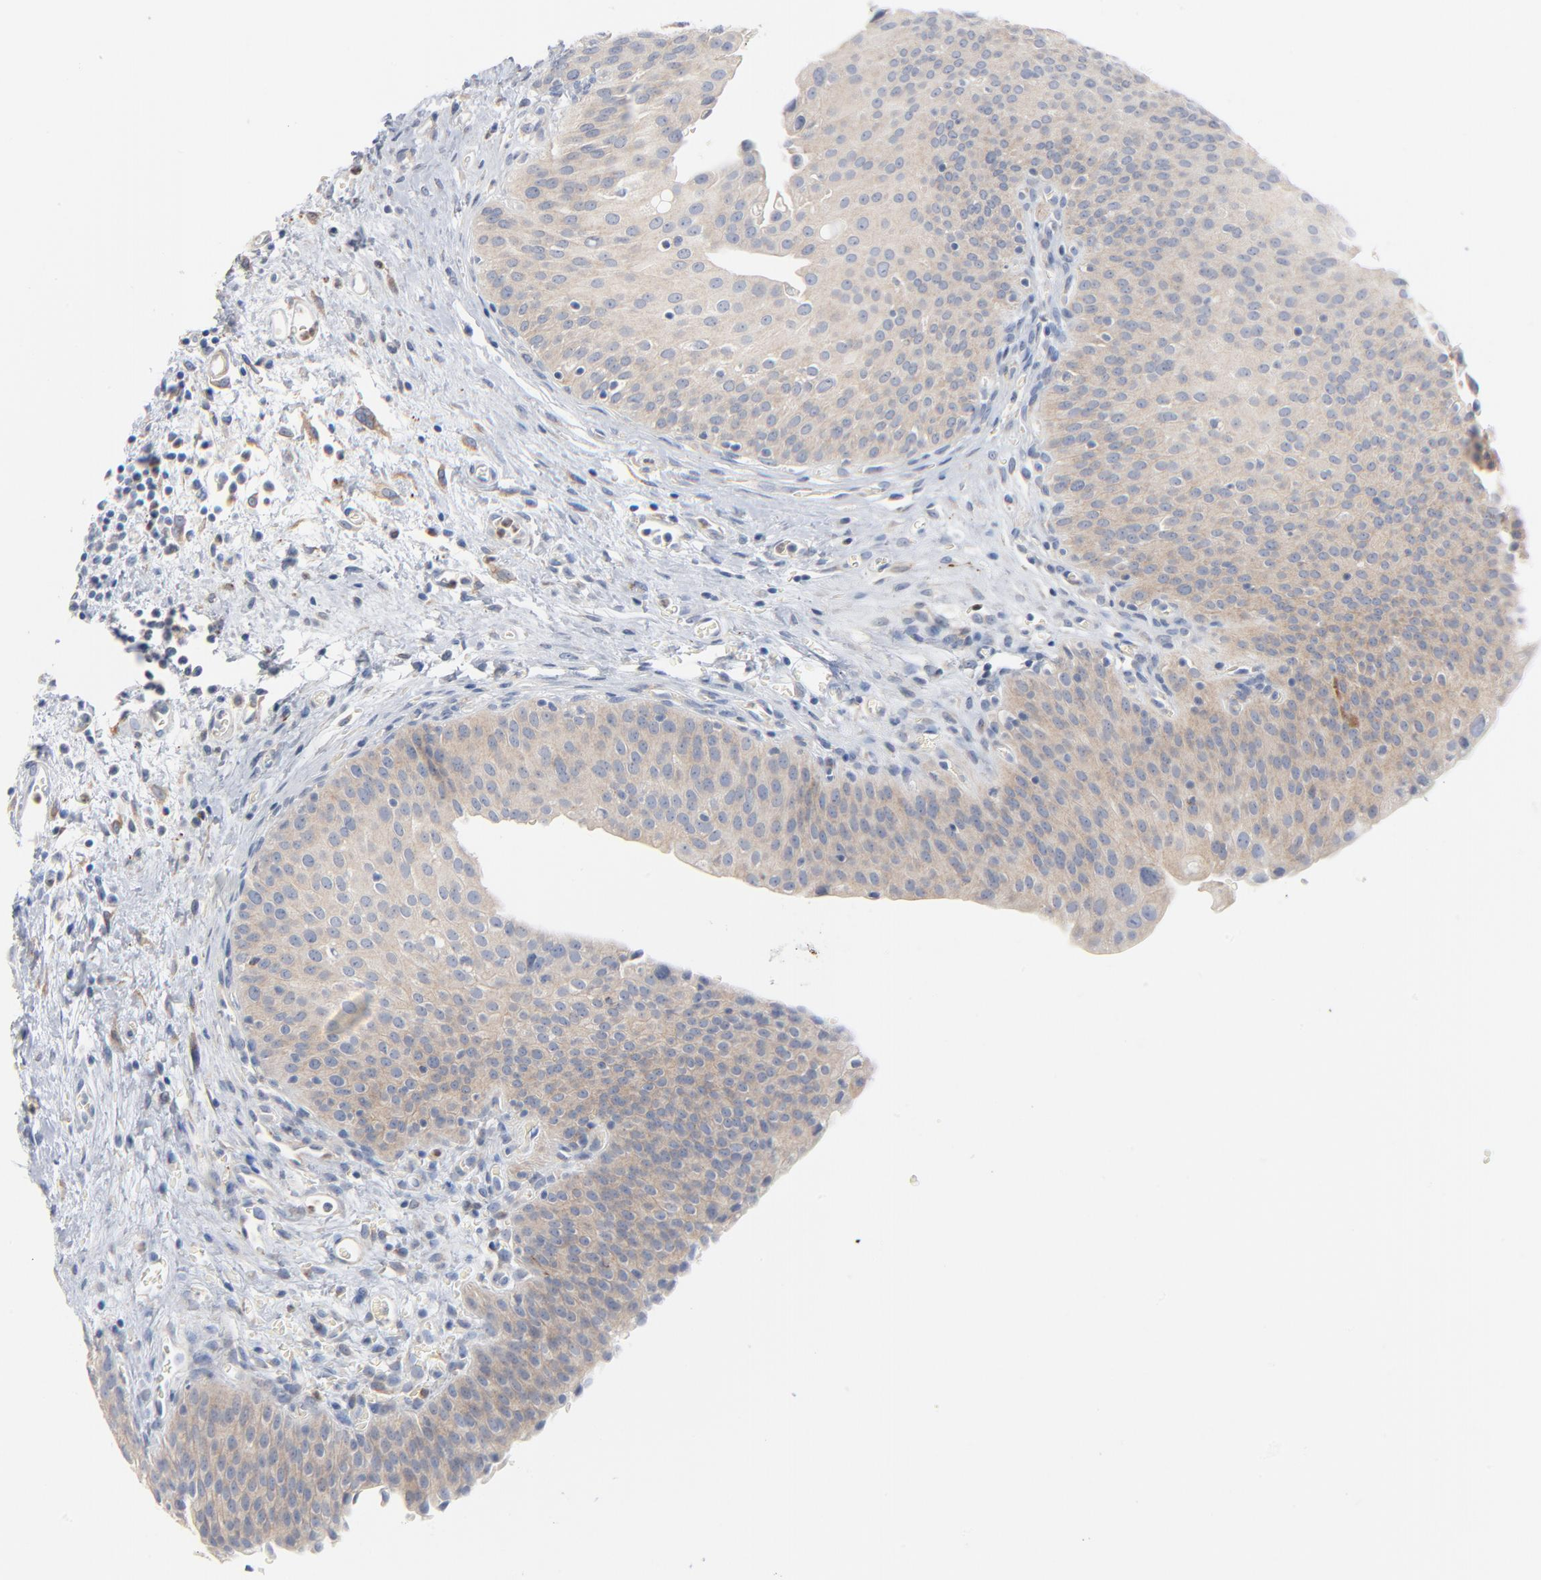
{"staining": {"intensity": "negative", "quantity": "none", "location": "none"}, "tissue": "urinary bladder", "cell_type": "Urothelial cells", "image_type": "normal", "snomed": [{"axis": "morphology", "description": "Normal tissue, NOS"}, {"axis": "morphology", "description": "Dysplasia, NOS"}, {"axis": "topography", "description": "Urinary bladder"}], "caption": "The immunohistochemistry (IHC) micrograph has no significant staining in urothelial cells of urinary bladder.", "gene": "IFT43", "patient": {"sex": "male", "age": 35}}